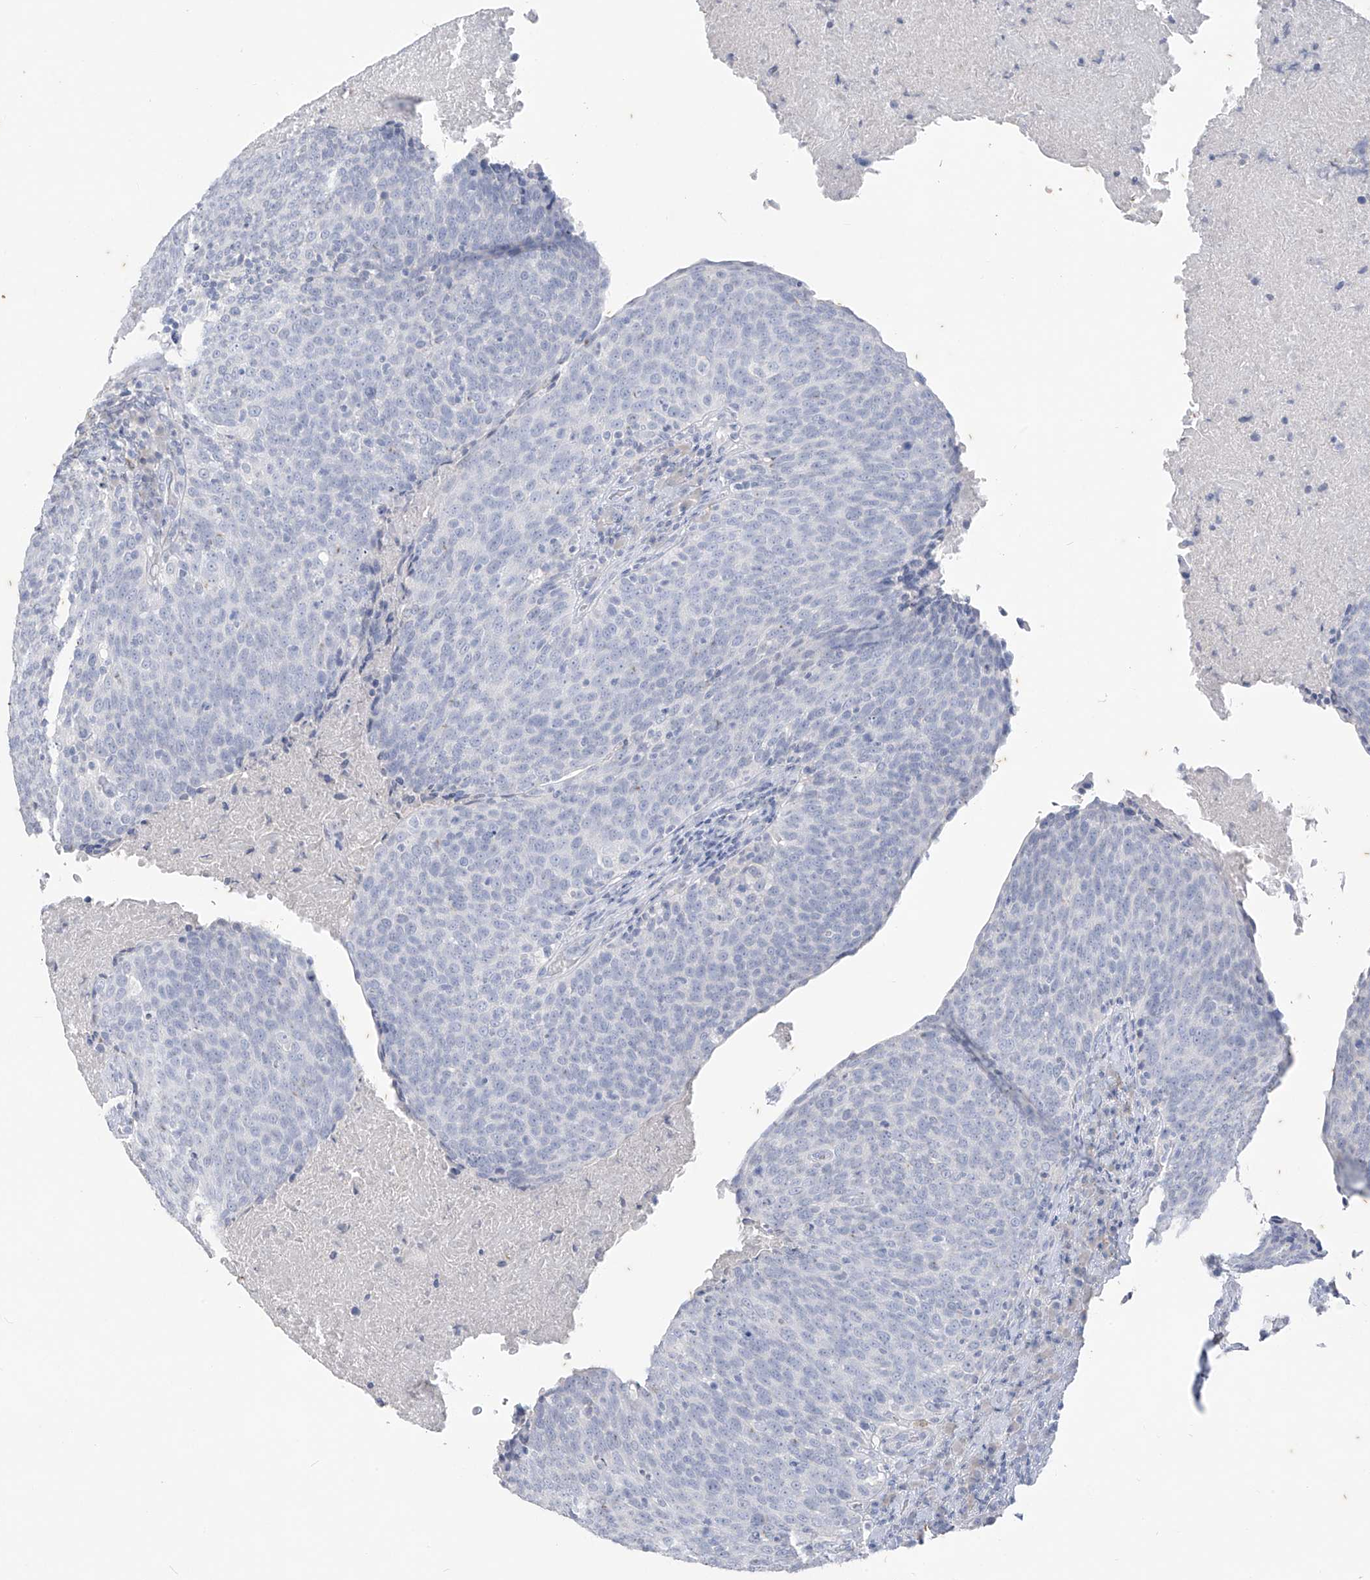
{"staining": {"intensity": "negative", "quantity": "none", "location": "none"}, "tissue": "head and neck cancer", "cell_type": "Tumor cells", "image_type": "cancer", "snomed": [{"axis": "morphology", "description": "Squamous cell carcinoma, NOS"}, {"axis": "morphology", "description": "Squamous cell carcinoma, metastatic, NOS"}, {"axis": "topography", "description": "Lymph node"}, {"axis": "topography", "description": "Head-Neck"}], "caption": "High magnification brightfield microscopy of metastatic squamous cell carcinoma (head and neck) stained with DAB (3,3'-diaminobenzidine) (brown) and counterstained with hematoxylin (blue): tumor cells show no significant staining.", "gene": "CX3CR1", "patient": {"sex": "male", "age": 62}}